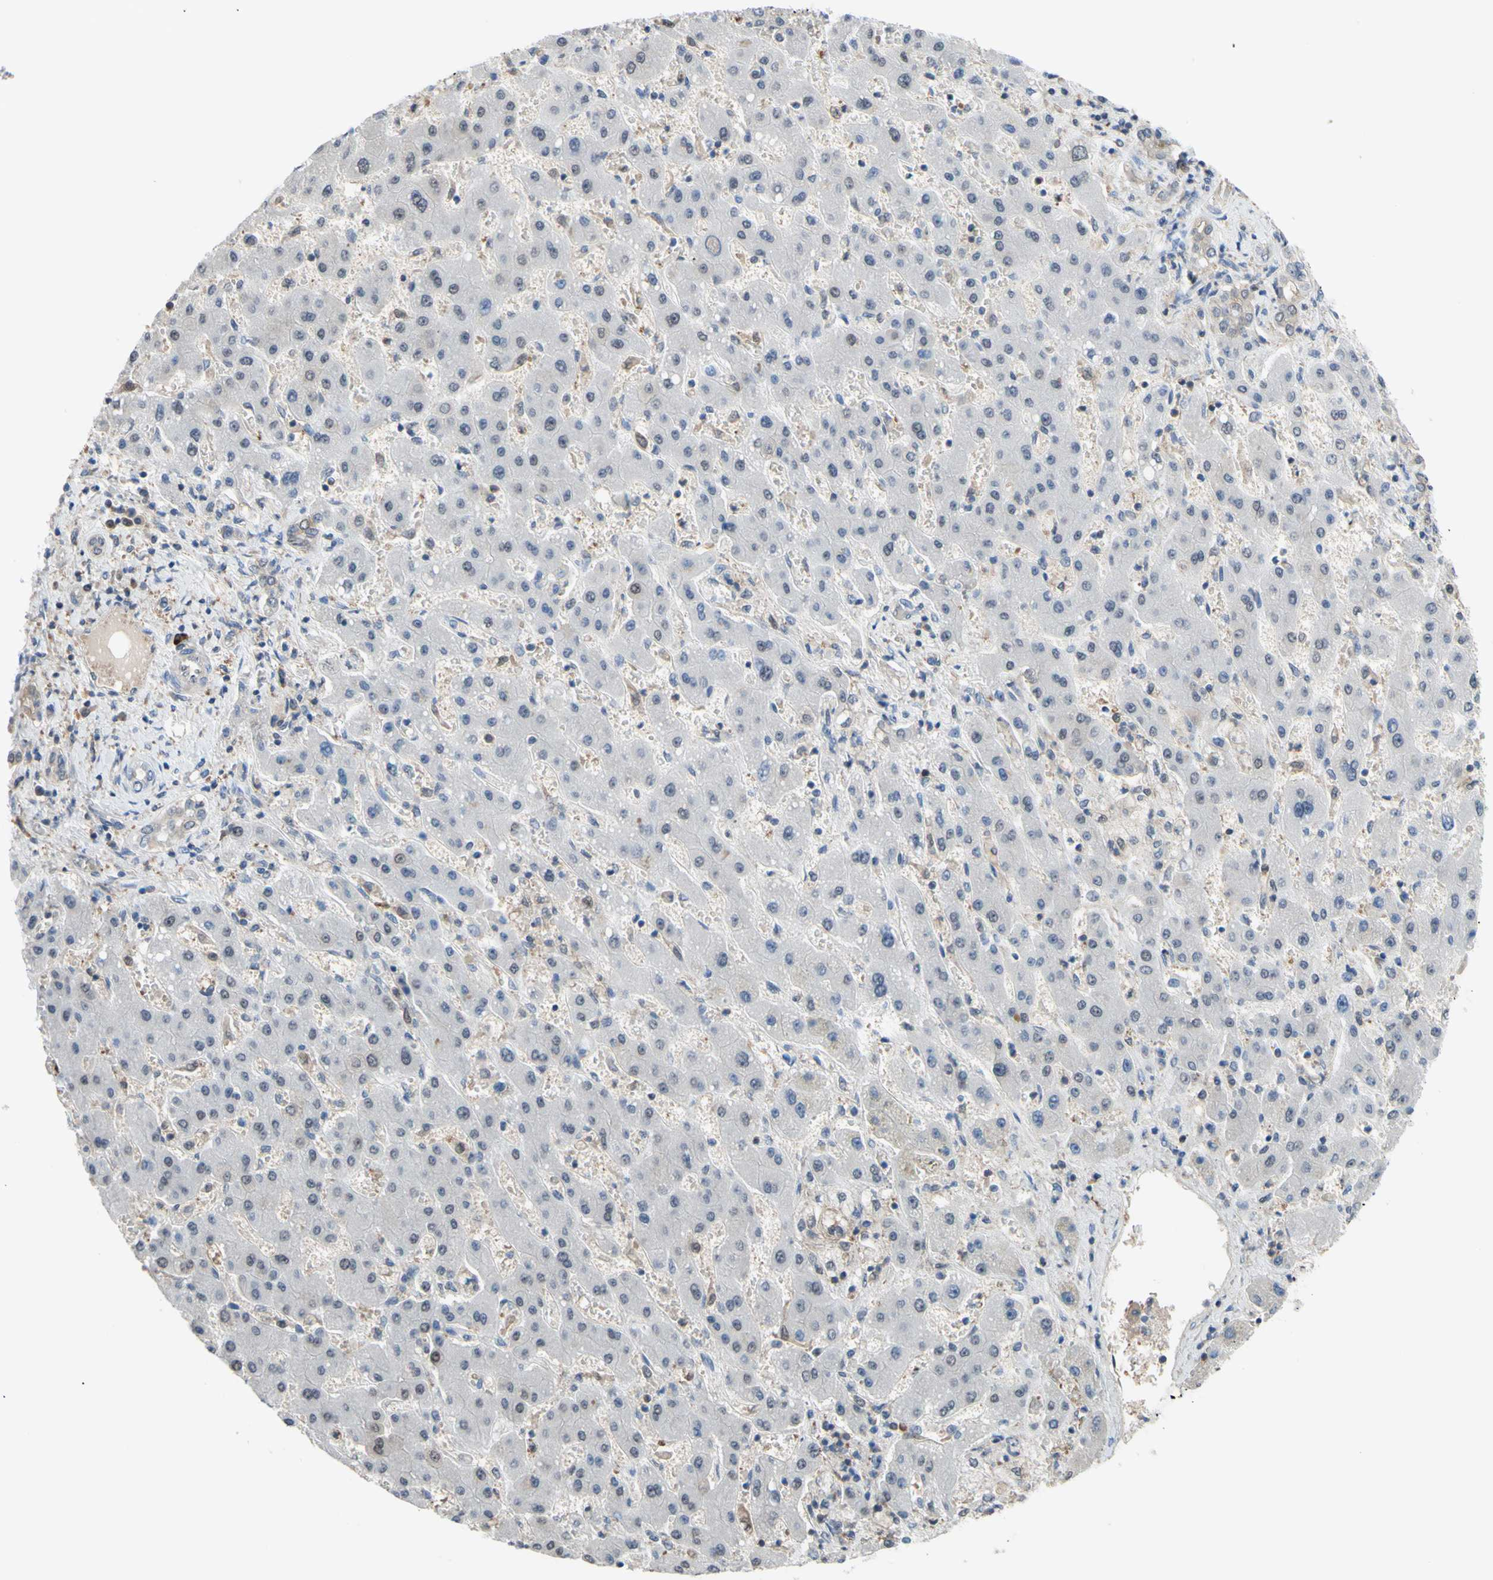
{"staining": {"intensity": "weak", "quantity": "<25%", "location": "nuclear"}, "tissue": "liver cancer", "cell_type": "Tumor cells", "image_type": "cancer", "snomed": [{"axis": "morphology", "description": "Cholangiocarcinoma"}, {"axis": "topography", "description": "Liver"}], "caption": "The image exhibits no staining of tumor cells in liver cancer (cholangiocarcinoma). (IHC, brightfield microscopy, high magnification).", "gene": "UPK3B", "patient": {"sex": "male", "age": 50}}